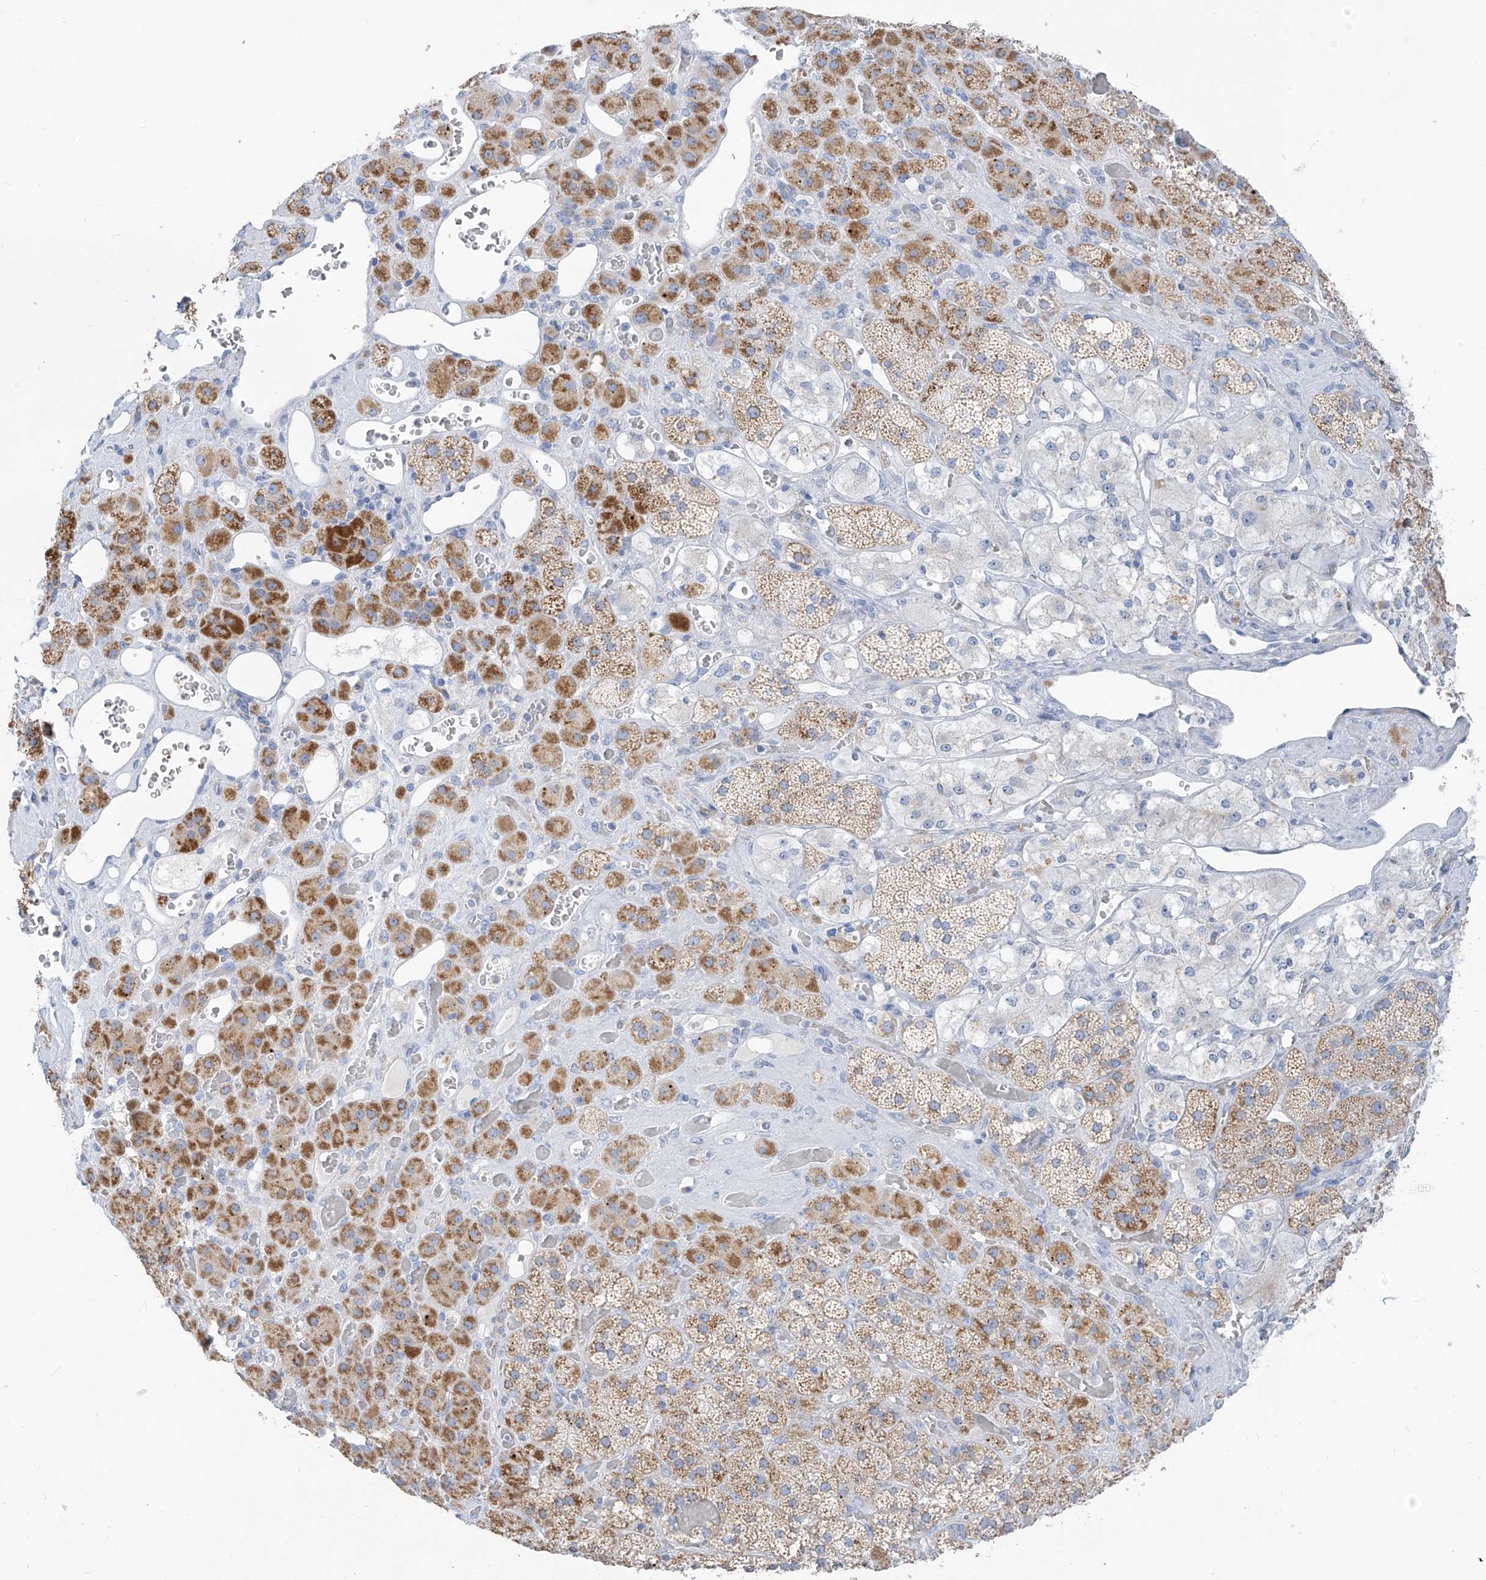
{"staining": {"intensity": "moderate", "quantity": "25%-75%", "location": "cytoplasmic/membranous"}, "tissue": "adrenal gland", "cell_type": "Glandular cells", "image_type": "normal", "snomed": [{"axis": "morphology", "description": "Normal tissue, NOS"}, {"axis": "topography", "description": "Adrenal gland"}], "caption": "Moderate cytoplasmic/membranous positivity for a protein is present in approximately 25%-75% of glandular cells of normal adrenal gland using immunohistochemistry (IHC).", "gene": "ZNF404", "patient": {"sex": "male", "age": 57}}